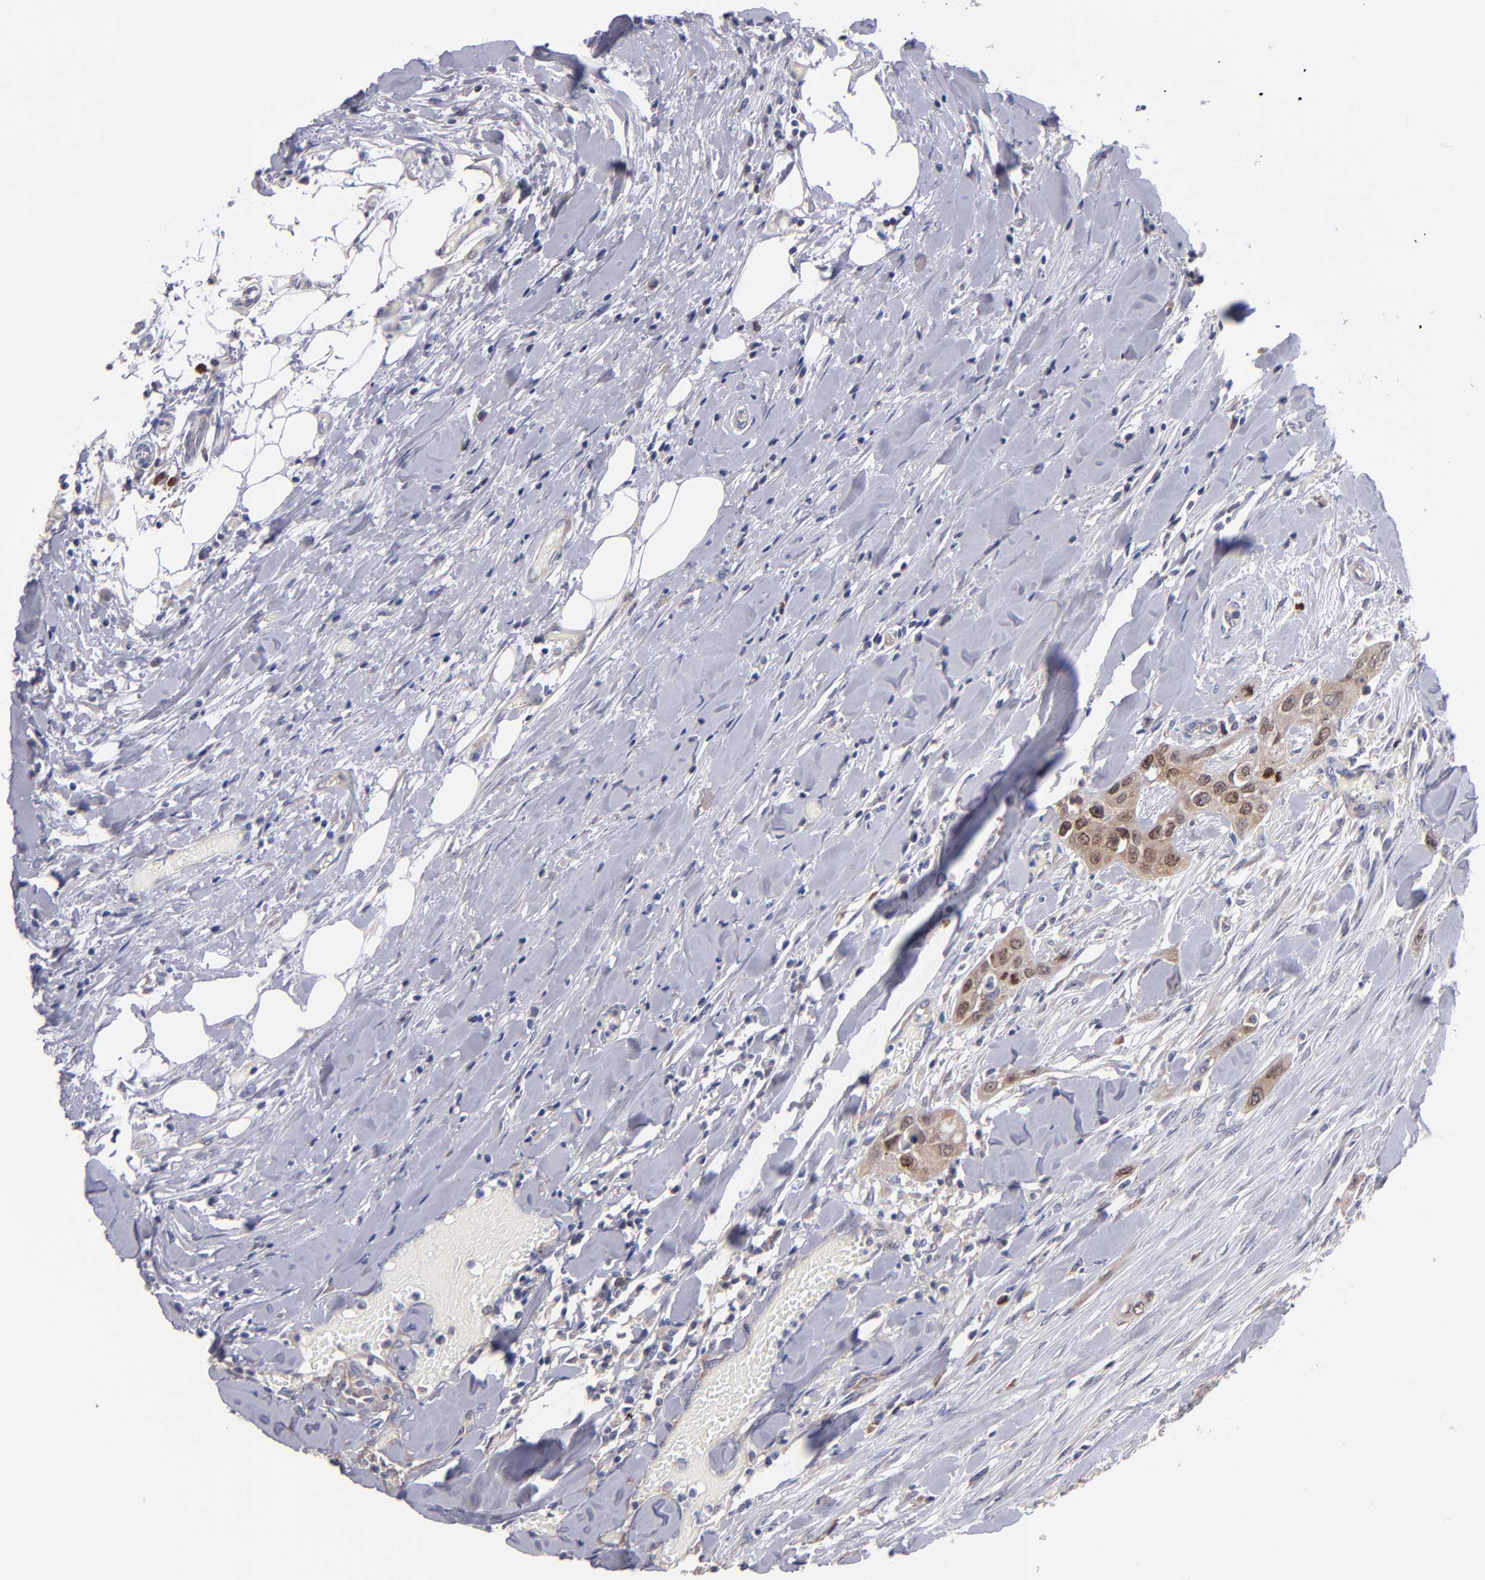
{"staining": {"intensity": "moderate", "quantity": "25%-75%", "location": "cytoplasmic/membranous"}, "tissue": "head and neck cancer", "cell_type": "Tumor cells", "image_type": "cancer", "snomed": [{"axis": "morphology", "description": "Neoplasm, malignant, NOS"}, {"axis": "topography", "description": "Salivary gland"}, {"axis": "topography", "description": "Head-Neck"}], "caption": "Tumor cells demonstrate medium levels of moderate cytoplasmic/membranous staining in approximately 25%-75% of cells in human head and neck cancer.", "gene": "EIF3L", "patient": {"sex": "male", "age": 43}}